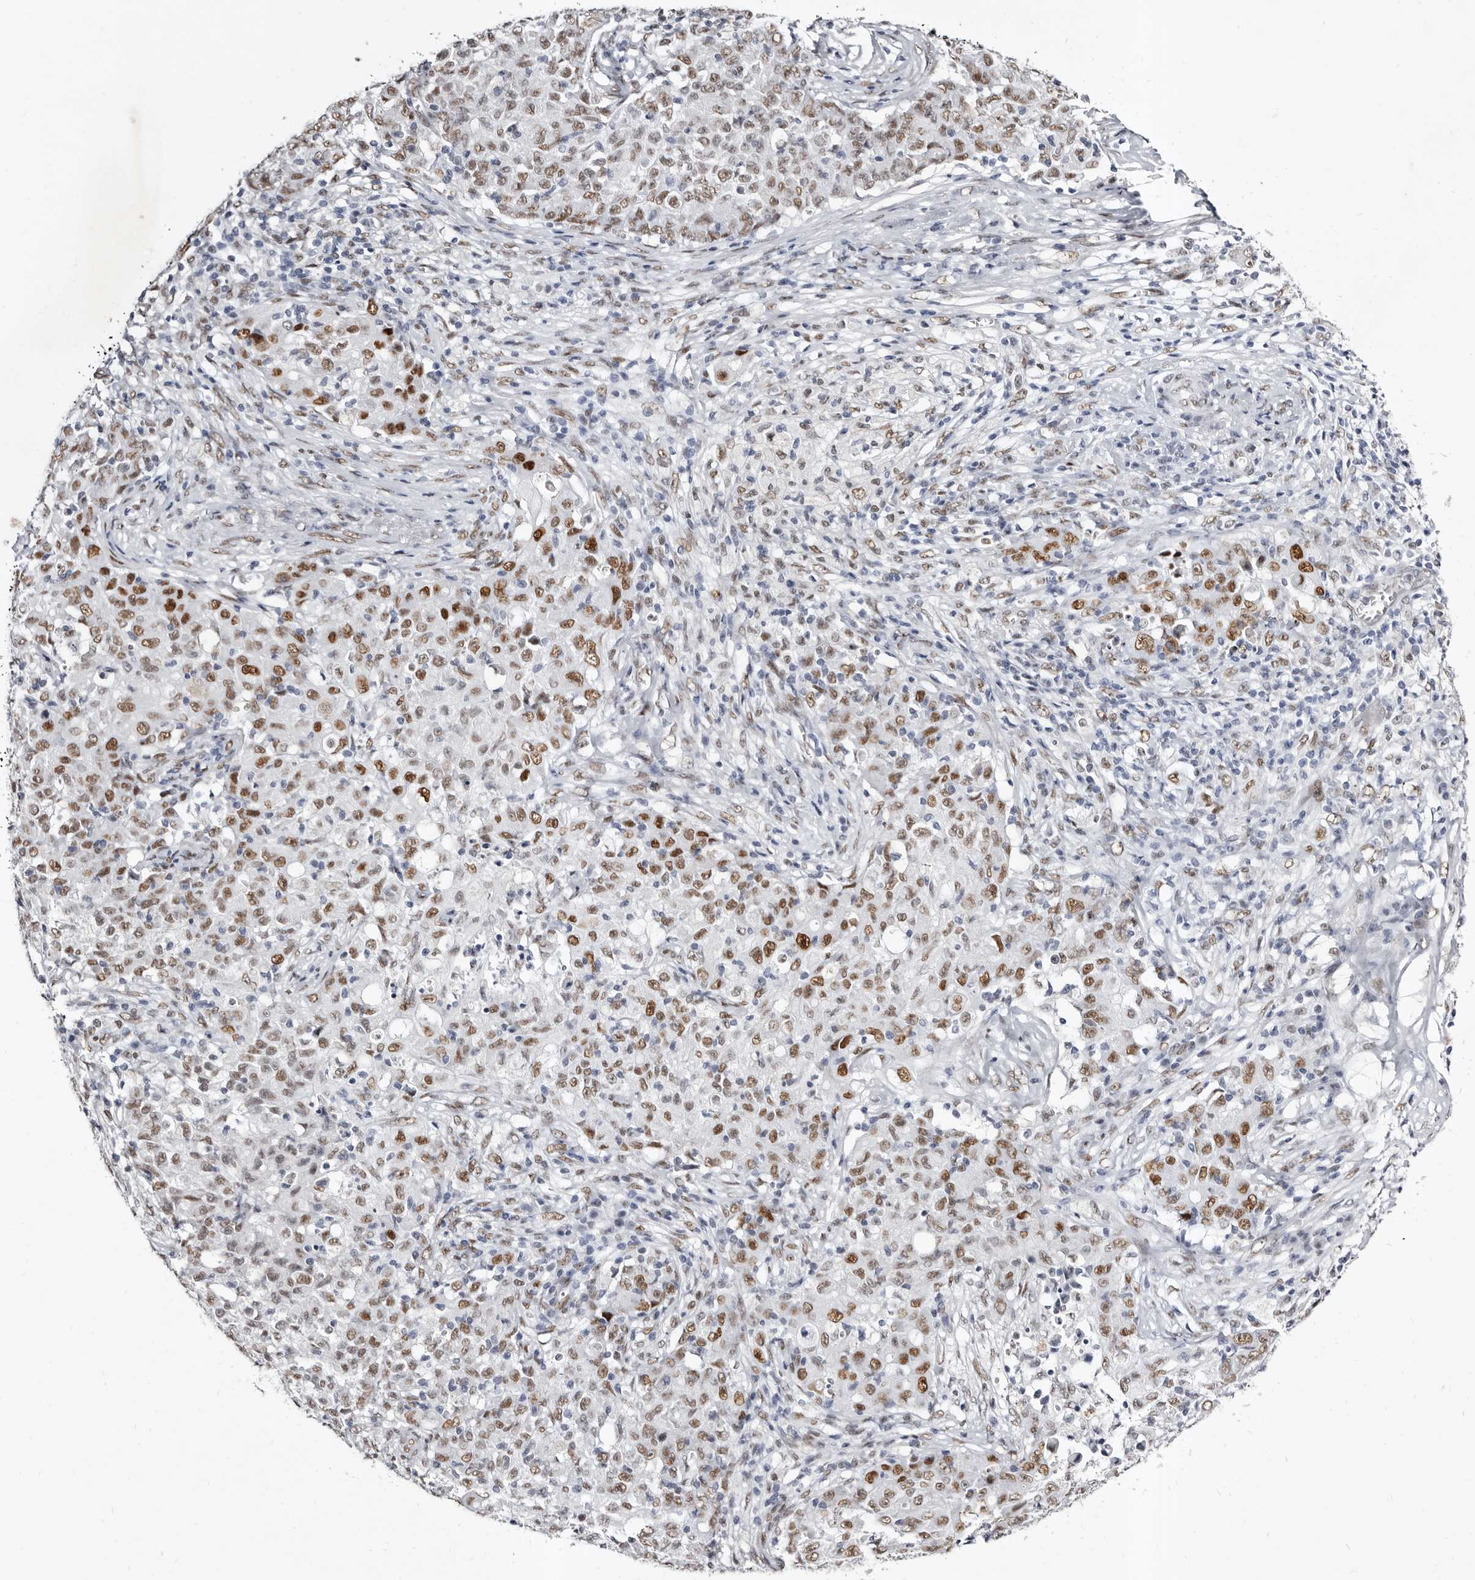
{"staining": {"intensity": "moderate", "quantity": ">75%", "location": "nuclear"}, "tissue": "ovarian cancer", "cell_type": "Tumor cells", "image_type": "cancer", "snomed": [{"axis": "morphology", "description": "Carcinoma, endometroid"}, {"axis": "topography", "description": "Ovary"}], "caption": "A histopathology image of human ovarian cancer stained for a protein demonstrates moderate nuclear brown staining in tumor cells.", "gene": "ZNF326", "patient": {"sex": "female", "age": 42}}